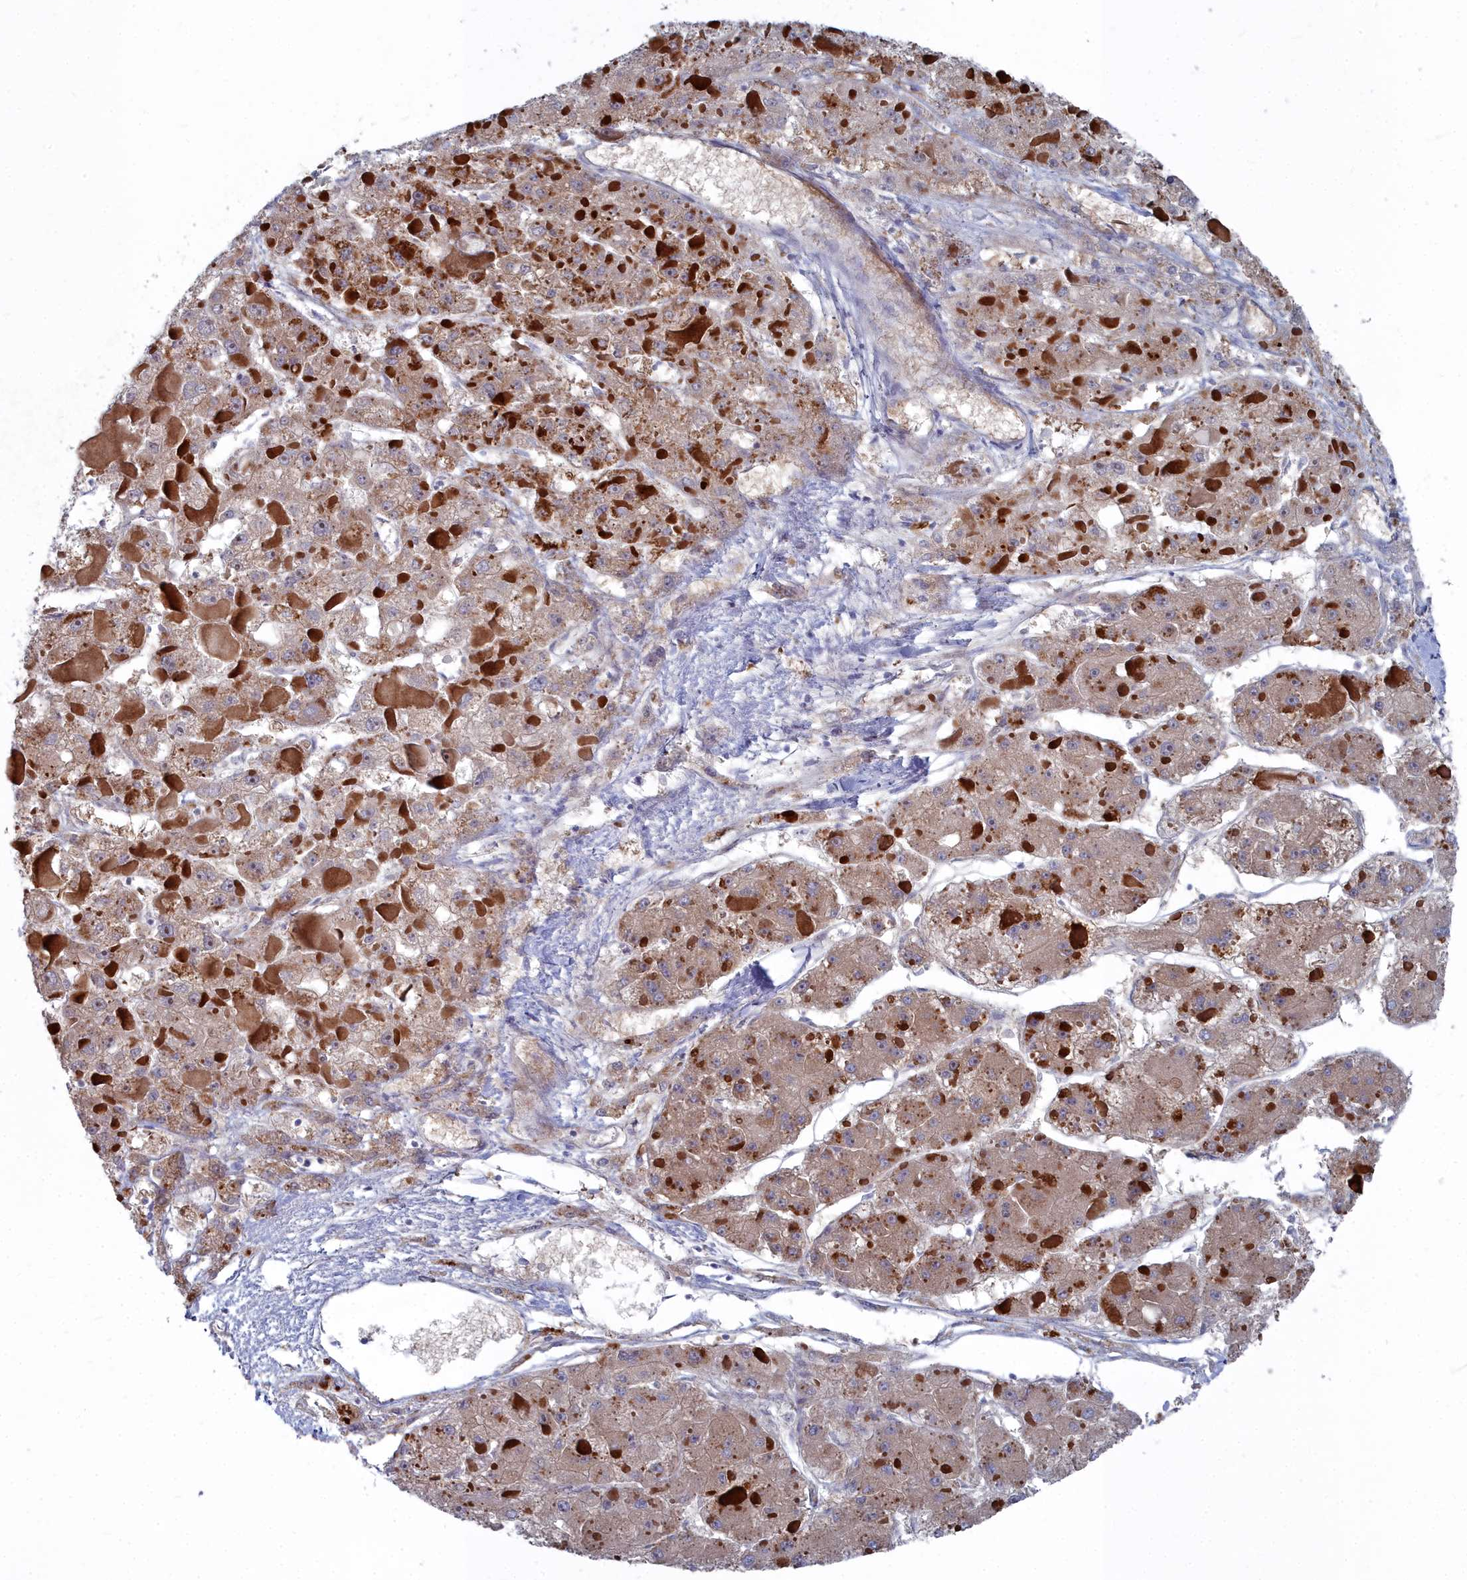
{"staining": {"intensity": "weak", "quantity": ">75%", "location": "cytoplasmic/membranous"}, "tissue": "liver cancer", "cell_type": "Tumor cells", "image_type": "cancer", "snomed": [{"axis": "morphology", "description": "Carcinoma, Hepatocellular, NOS"}, {"axis": "topography", "description": "Liver"}], "caption": "This micrograph demonstrates liver hepatocellular carcinoma stained with immunohistochemistry to label a protein in brown. The cytoplasmic/membranous of tumor cells show weak positivity for the protein. Nuclei are counter-stained blue.", "gene": "CCDC149", "patient": {"sex": "female", "age": 73}}